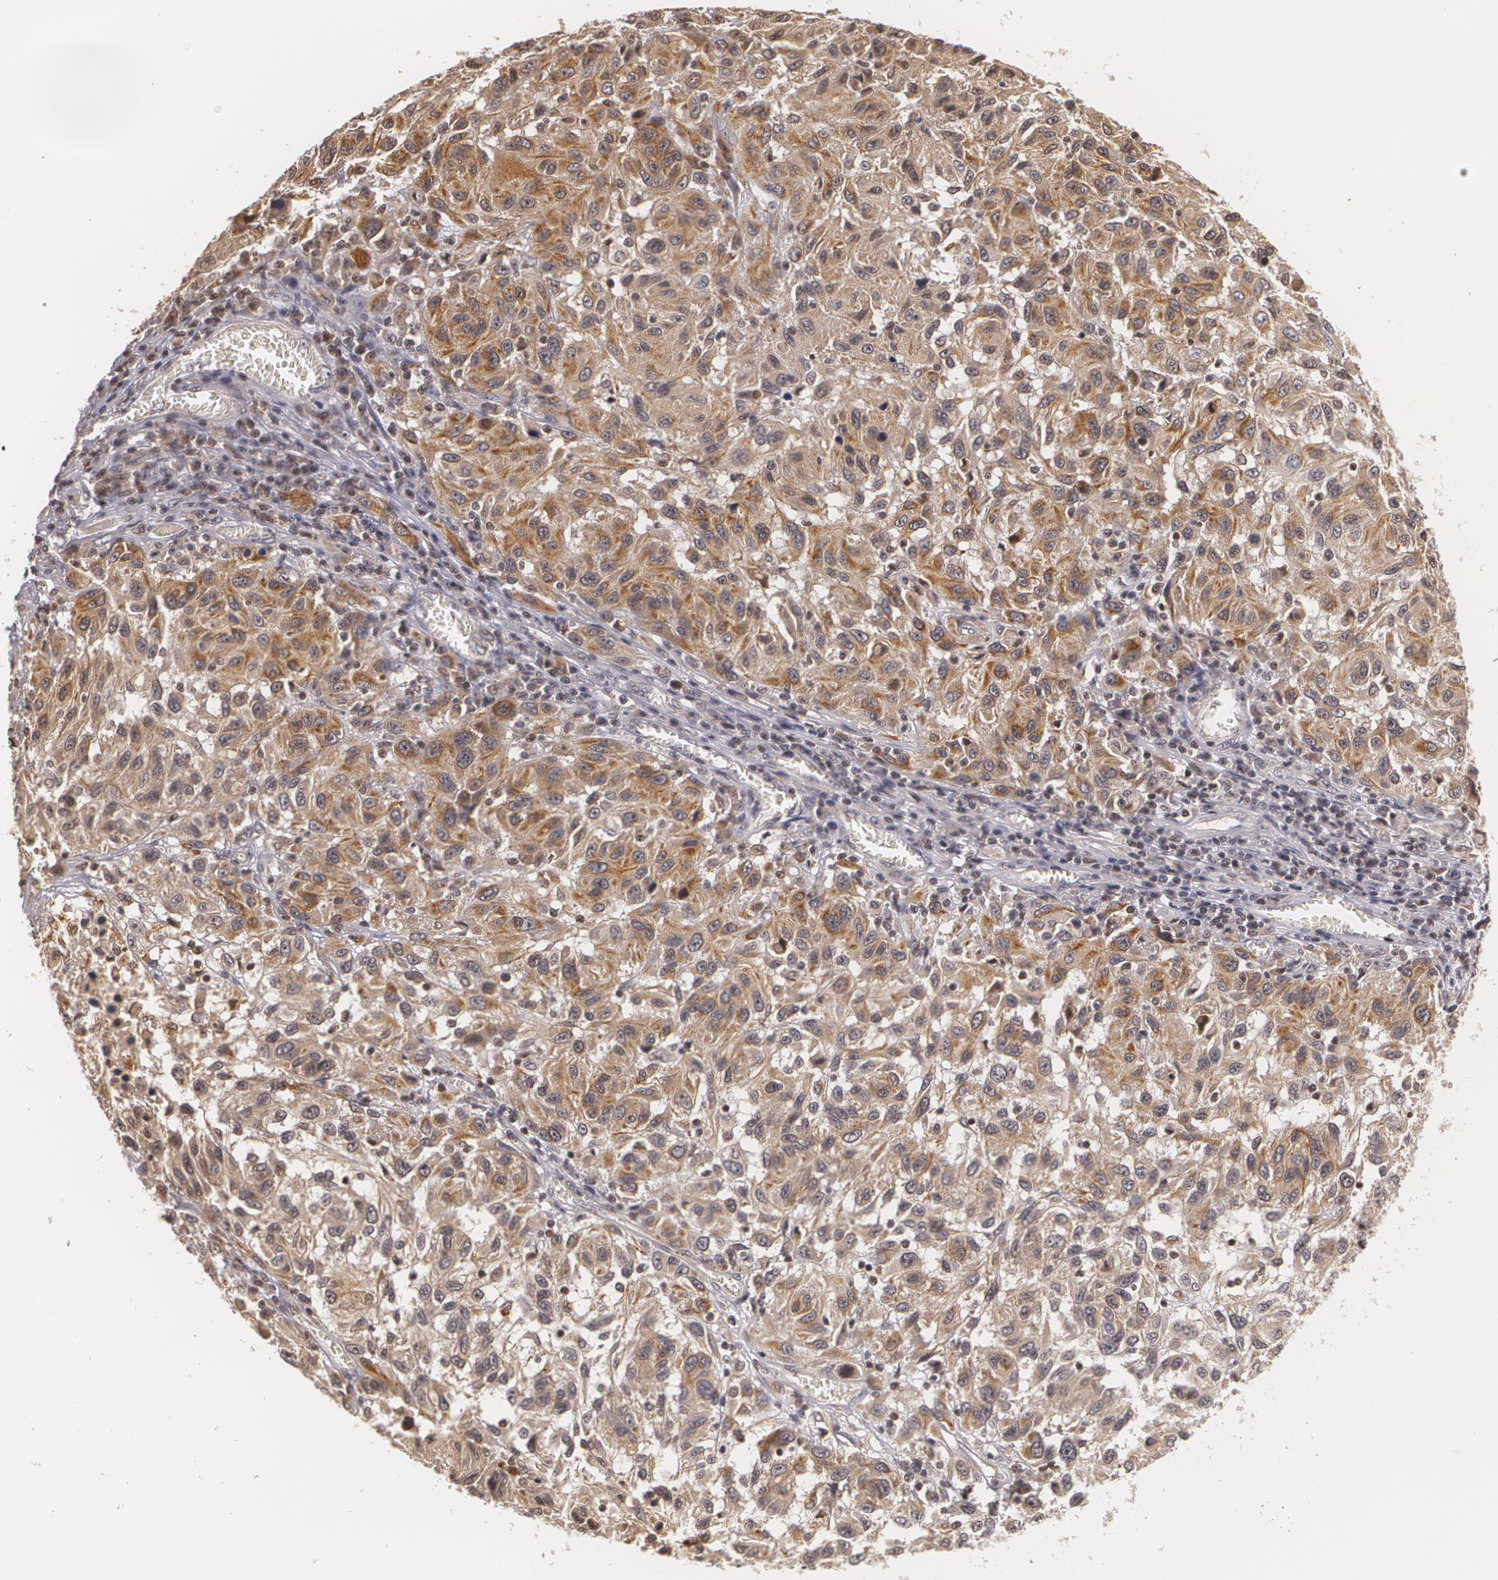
{"staining": {"intensity": "moderate", "quantity": ">75%", "location": "cytoplasmic/membranous"}, "tissue": "melanoma", "cell_type": "Tumor cells", "image_type": "cancer", "snomed": [{"axis": "morphology", "description": "Malignant melanoma, NOS"}, {"axis": "topography", "description": "Skin"}], "caption": "Melanoma was stained to show a protein in brown. There is medium levels of moderate cytoplasmic/membranous positivity in approximately >75% of tumor cells. (IHC, brightfield microscopy, high magnification).", "gene": "VAV3", "patient": {"sex": "female", "age": 77}}